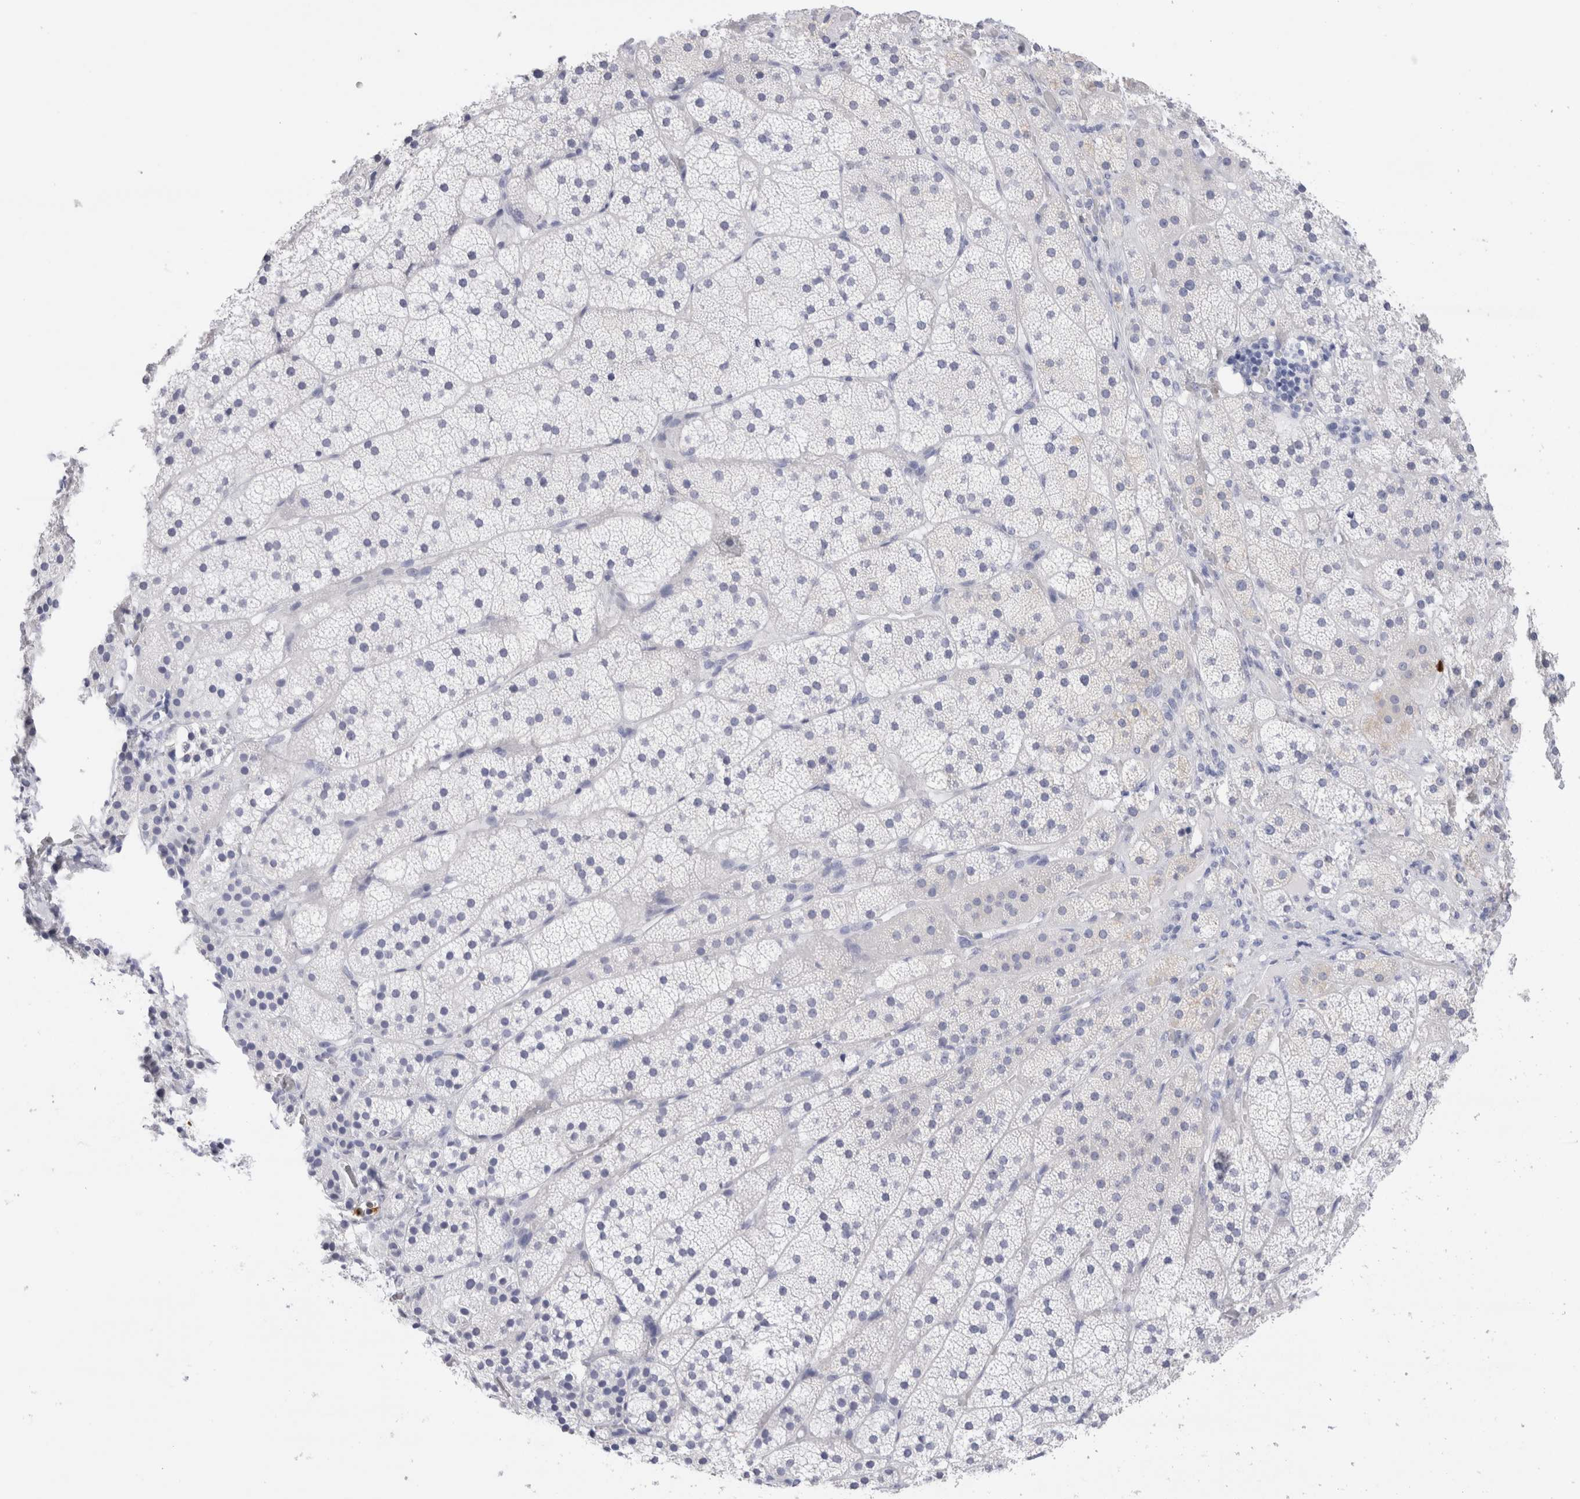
{"staining": {"intensity": "negative", "quantity": "none", "location": "none"}, "tissue": "adrenal gland", "cell_type": "Glandular cells", "image_type": "normal", "snomed": [{"axis": "morphology", "description": "Normal tissue, NOS"}, {"axis": "topography", "description": "Adrenal gland"}], "caption": "An IHC photomicrograph of normal adrenal gland is shown. There is no staining in glandular cells of adrenal gland.", "gene": "SLC10A5", "patient": {"sex": "female", "age": 44}}